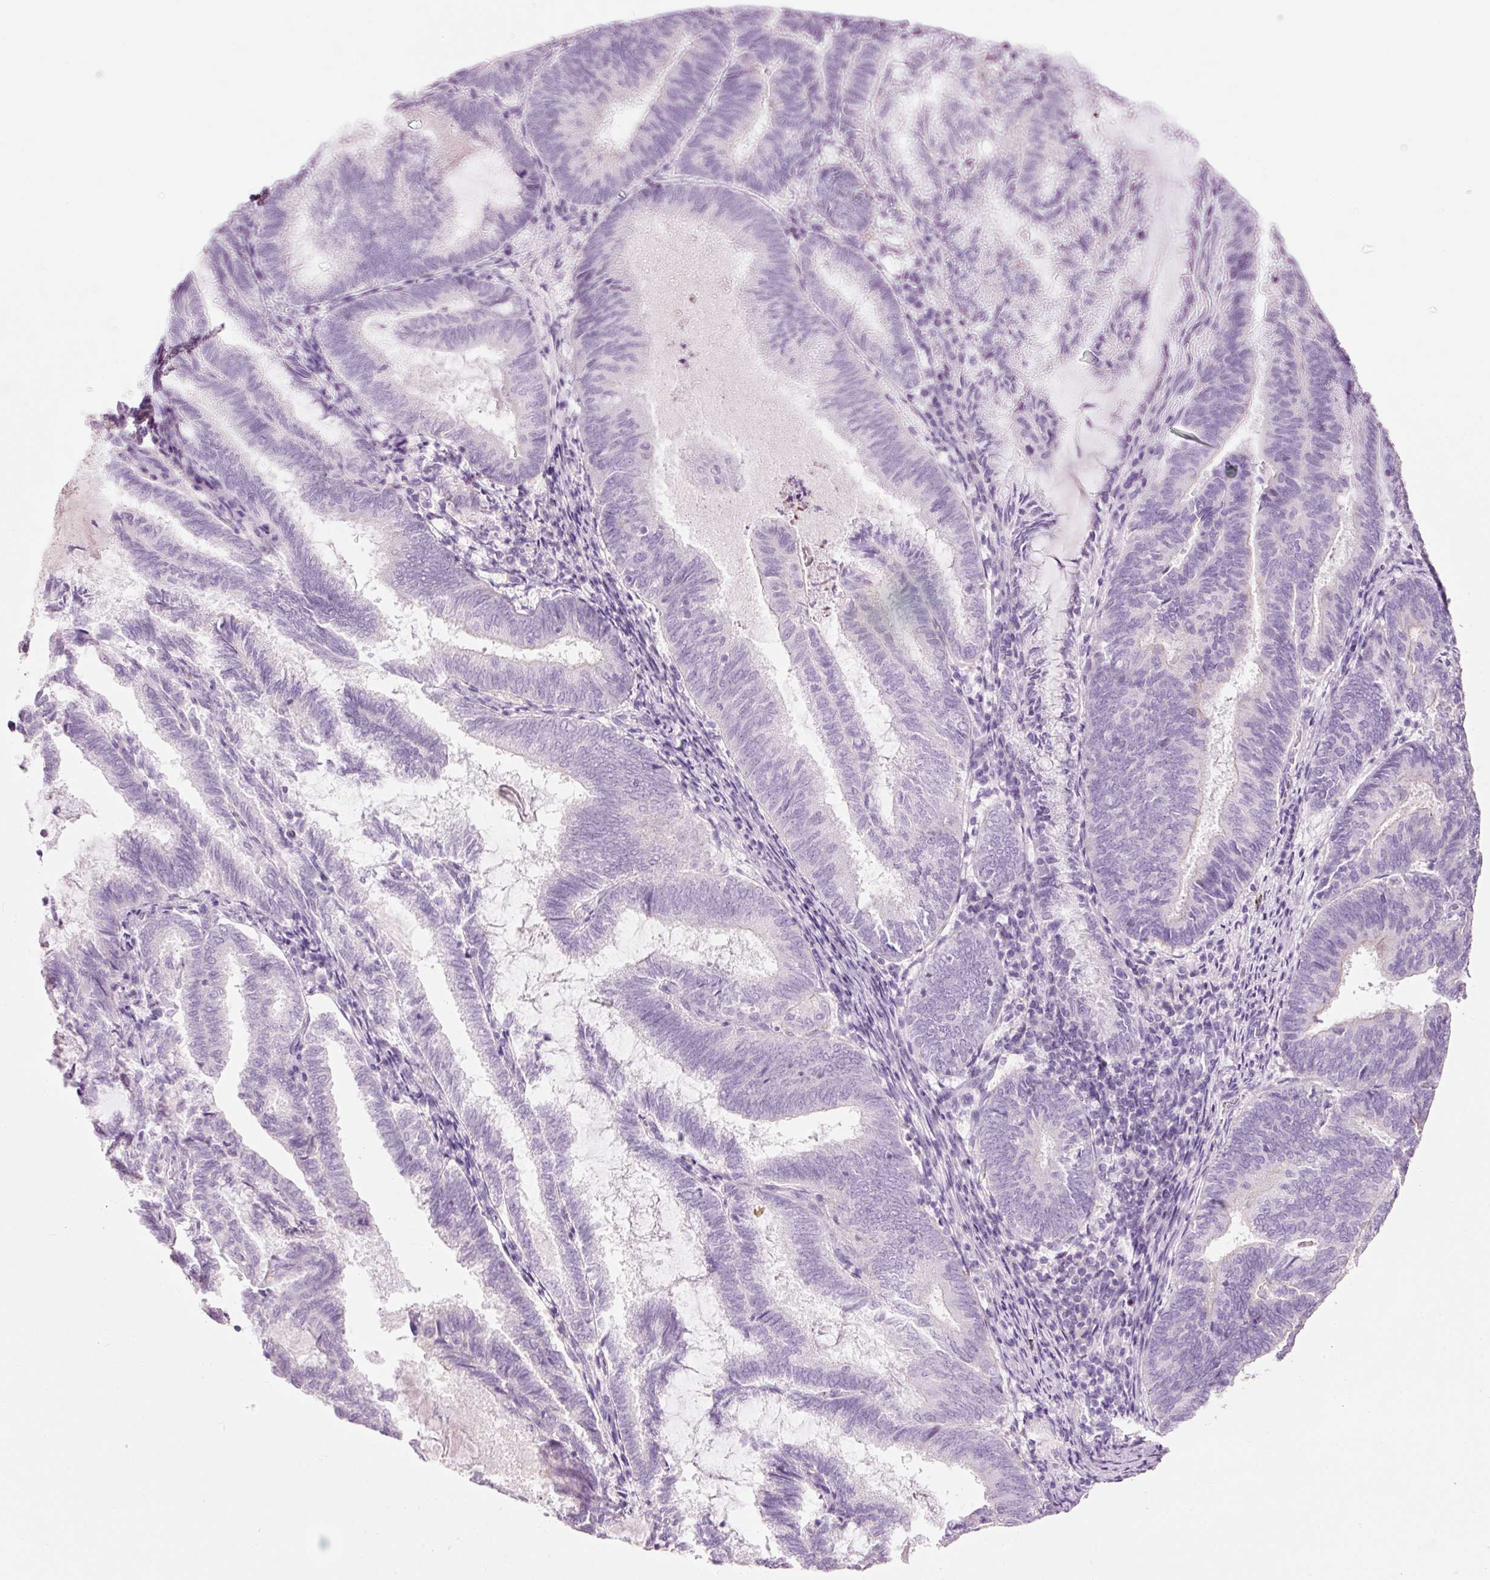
{"staining": {"intensity": "negative", "quantity": "none", "location": "none"}, "tissue": "endometrial cancer", "cell_type": "Tumor cells", "image_type": "cancer", "snomed": [{"axis": "morphology", "description": "Adenocarcinoma, NOS"}, {"axis": "topography", "description": "Endometrium"}], "caption": "The immunohistochemistry (IHC) micrograph has no significant staining in tumor cells of endometrial adenocarcinoma tissue. Brightfield microscopy of immunohistochemistry stained with DAB (brown) and hematoxylin (blue), captured at high magnification.", "gene": "CMA1", "patient": {"sex": "female", "age": 80}}